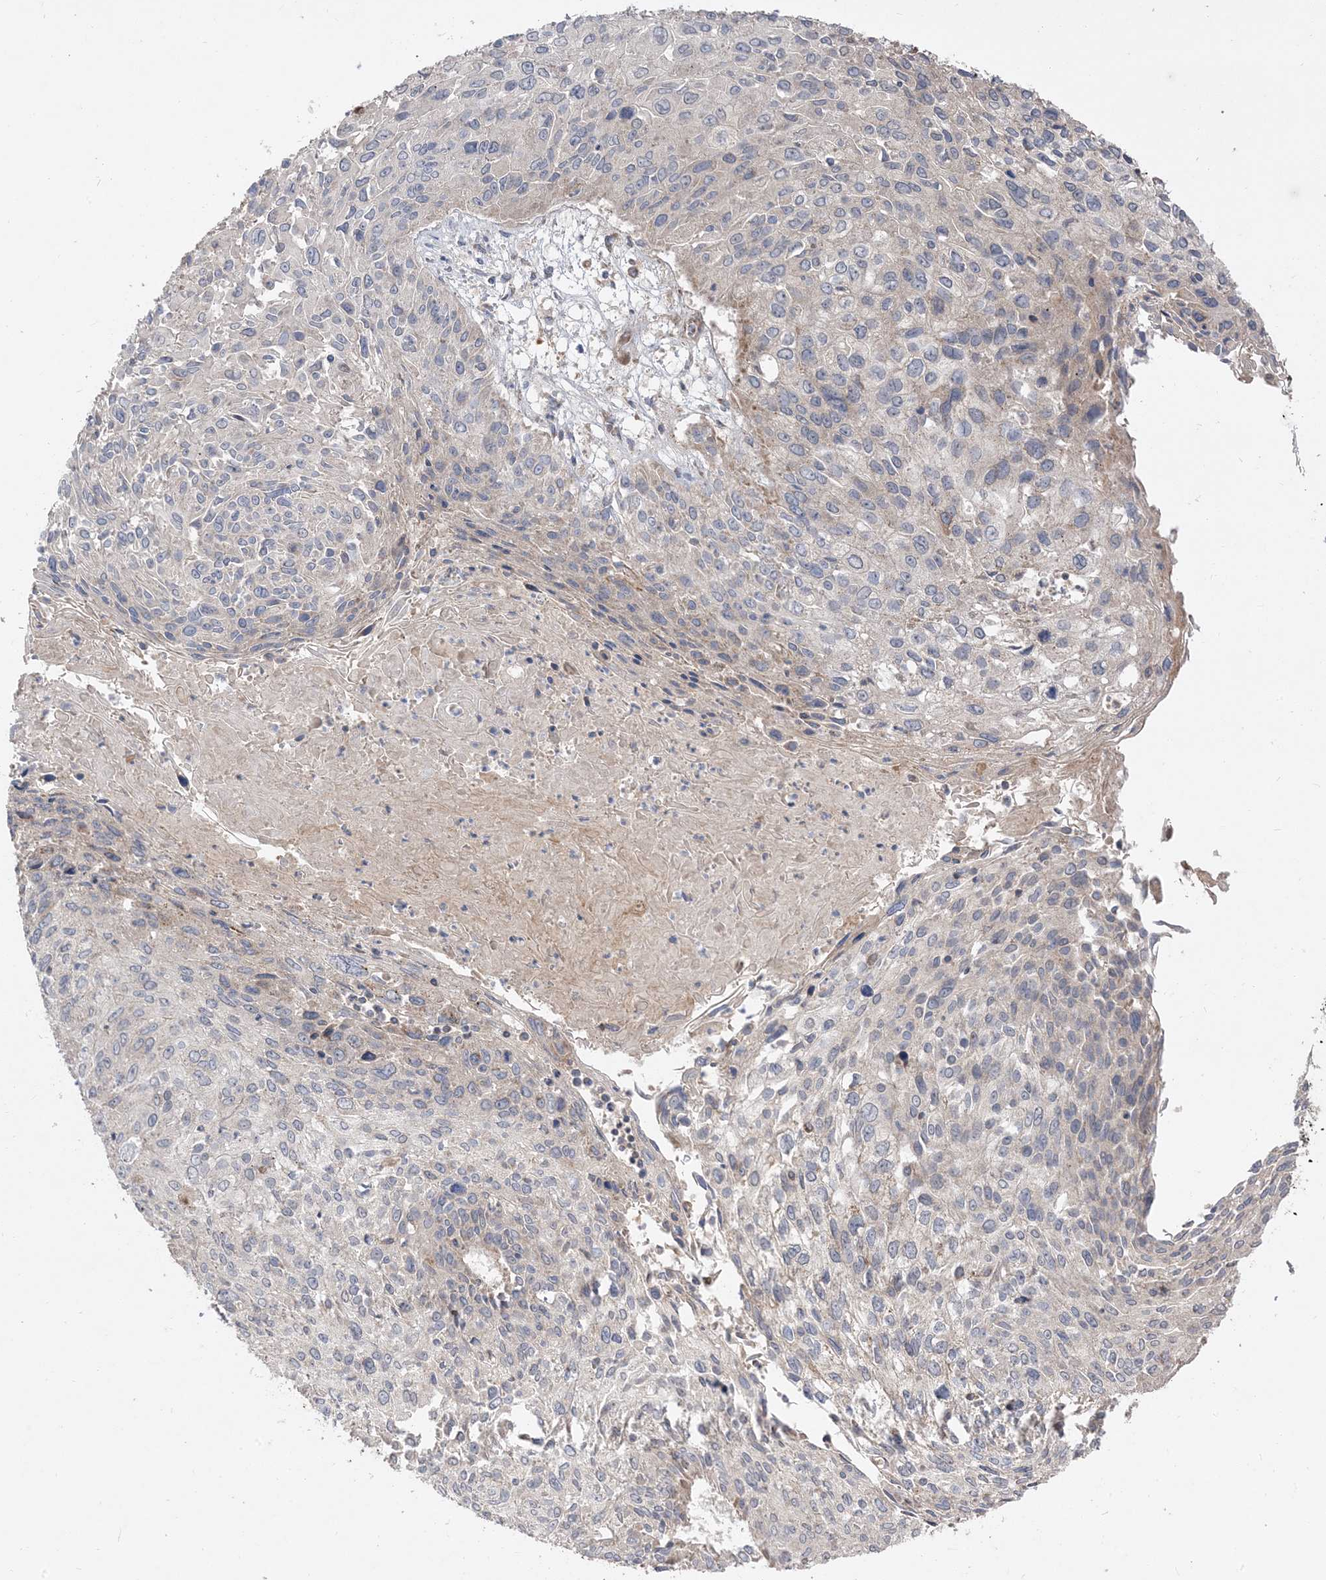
{"staining": {"intensity": "negative", "quantity": "none", "location": "none"}, "tissue": "cervical cancer", "cell_type": "Tumor cells", "image_type": "cancer", "snomed": [{"axis": "morphology", "description": "Squamous cell carcinoma, NOS"}, {"axis": "topography", "description": "Cervix"}], "caption": "Protein analysis of squamous cell carcinoma (cervical) reveals no significant positivity in tumor cells.", "gene": "AARS2", "patient": {"sex": "female", "age": 51}}